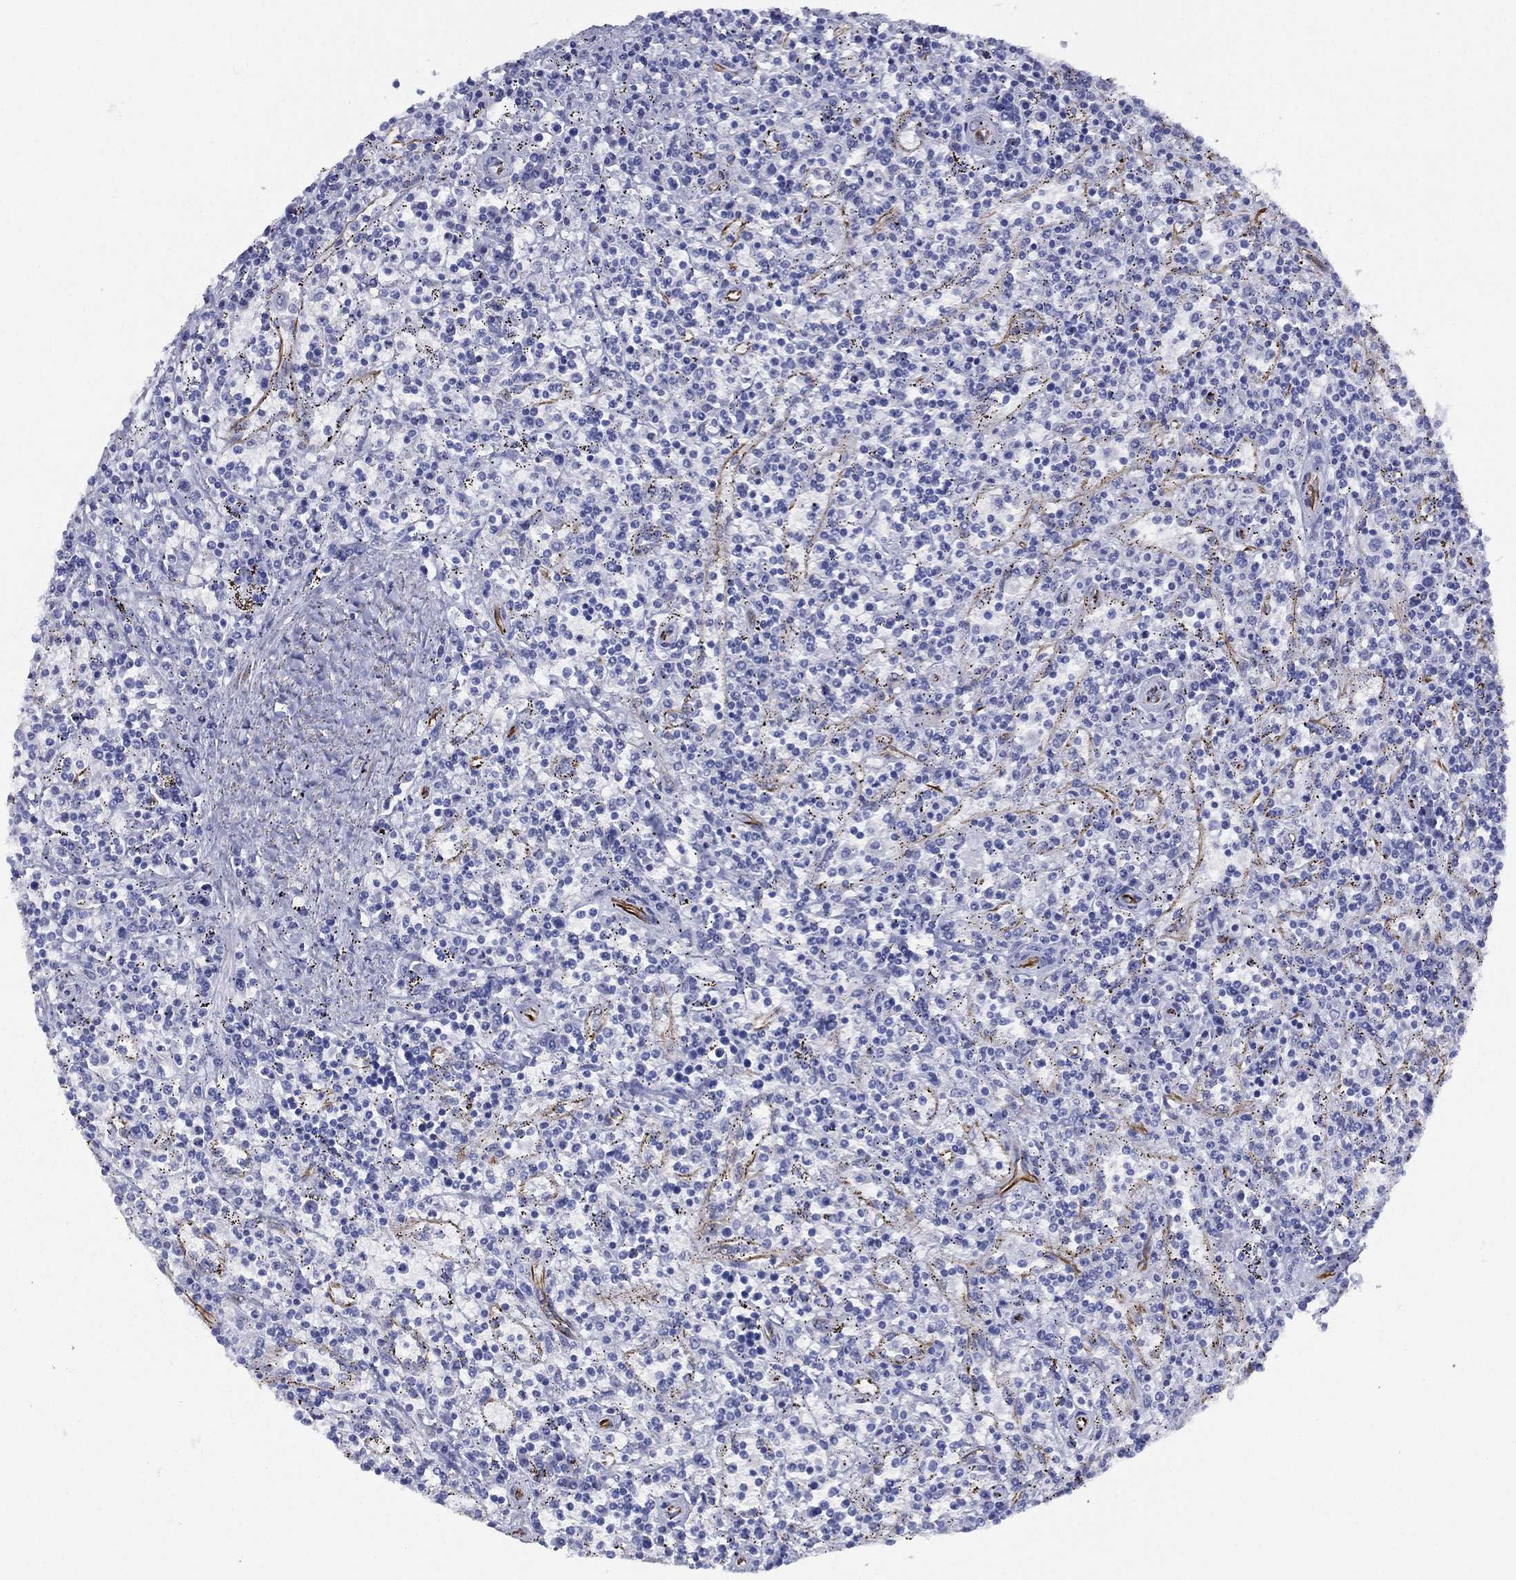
{"staining": {"intensity": "negative", "quantity": "none", "location": "none"}, "tissue": "lymphoma", "cell_type": "Tumor cells", "image_type": "cancer", "snomed": [{"axis": "morphology", "description": "Malignant lymphoma, non-Hodgkin's type, Low grade"}, {"axis": "topography", "description": "Spleen"}], "caption": "Tumor cells are negative for protein expression in human lymphoma.", "gene": "MAS1", "patient": {"sex": "male", "age": 62}}